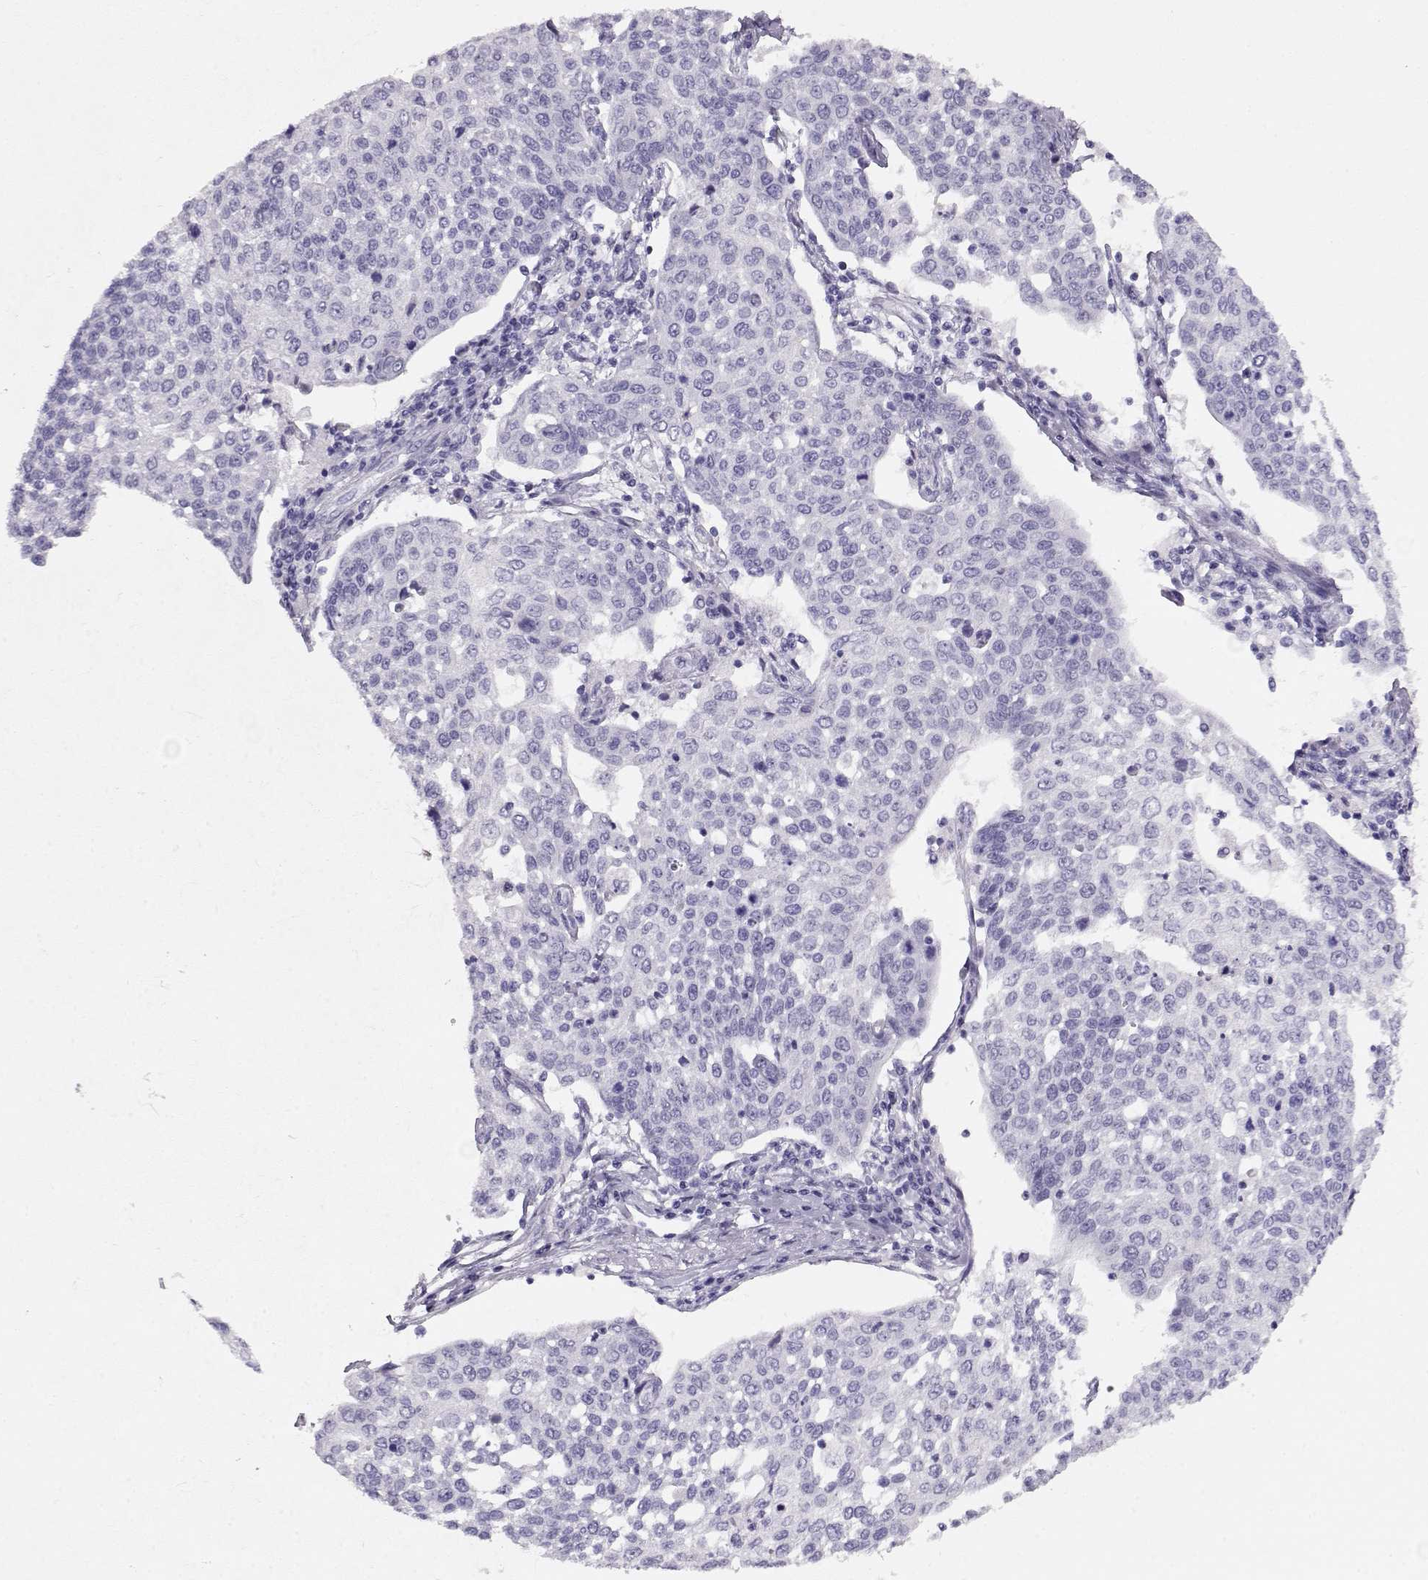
{"staining": {"intensity": "negative", "quantity": "none", "location": "none"}, "tissue": "cervical cancer", "cell_type": "Tumor cells", "image_type": "cancer", "snomed": [{"axis": "morphology", "description": "Squamous cell carcinoma, NOS"}, {"axis": "topography", "description": "Cervix"}], "caption": "This is an IHC micrograph of squamous cell carcinoma (cervical). There is no positivity in tumor cells.", "gene": "ACTN2", "patient": {"sex": "female", "age": 34}}